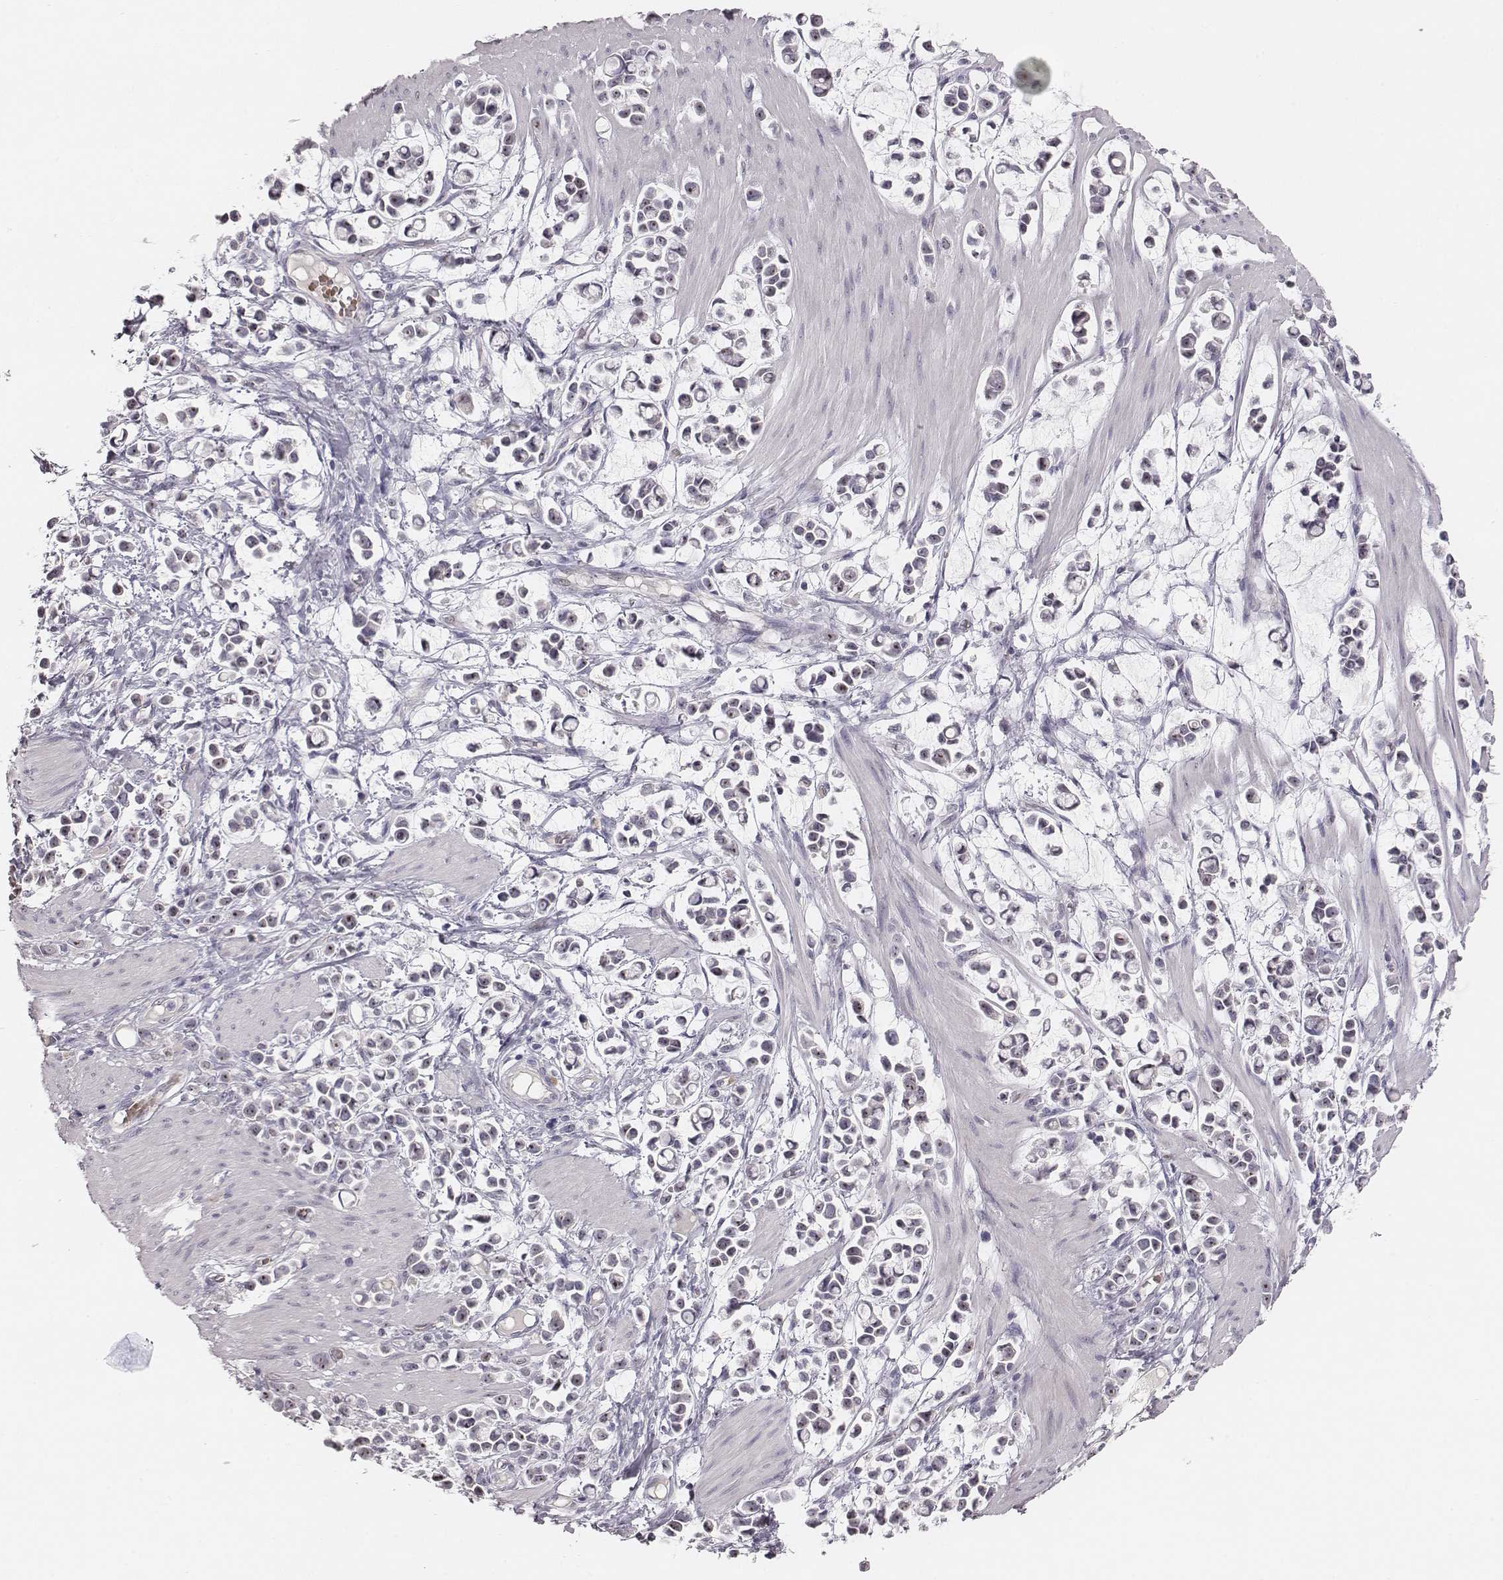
{"staining": {"intensity": "strong", "quantity": "<25%", "location": "nuclear"}, "tissue": "stomach cancer", "cell_type": "Tumor cells", "image_type": "cancer", "snomed": [{"axis": "morphology", "description": "Adenocarcinoma, NOS"}, {"axis": "topography", "description": "Stomach"}], "caption": "Tumor cells demonstrate strong nuclear expression in approximately <25% of cells in stomach adenocarcinoma. (IHC, brightfield microscopy, high magnification).", "gene": "NIFK", "patient": {"sex": "male", "age": 82}}